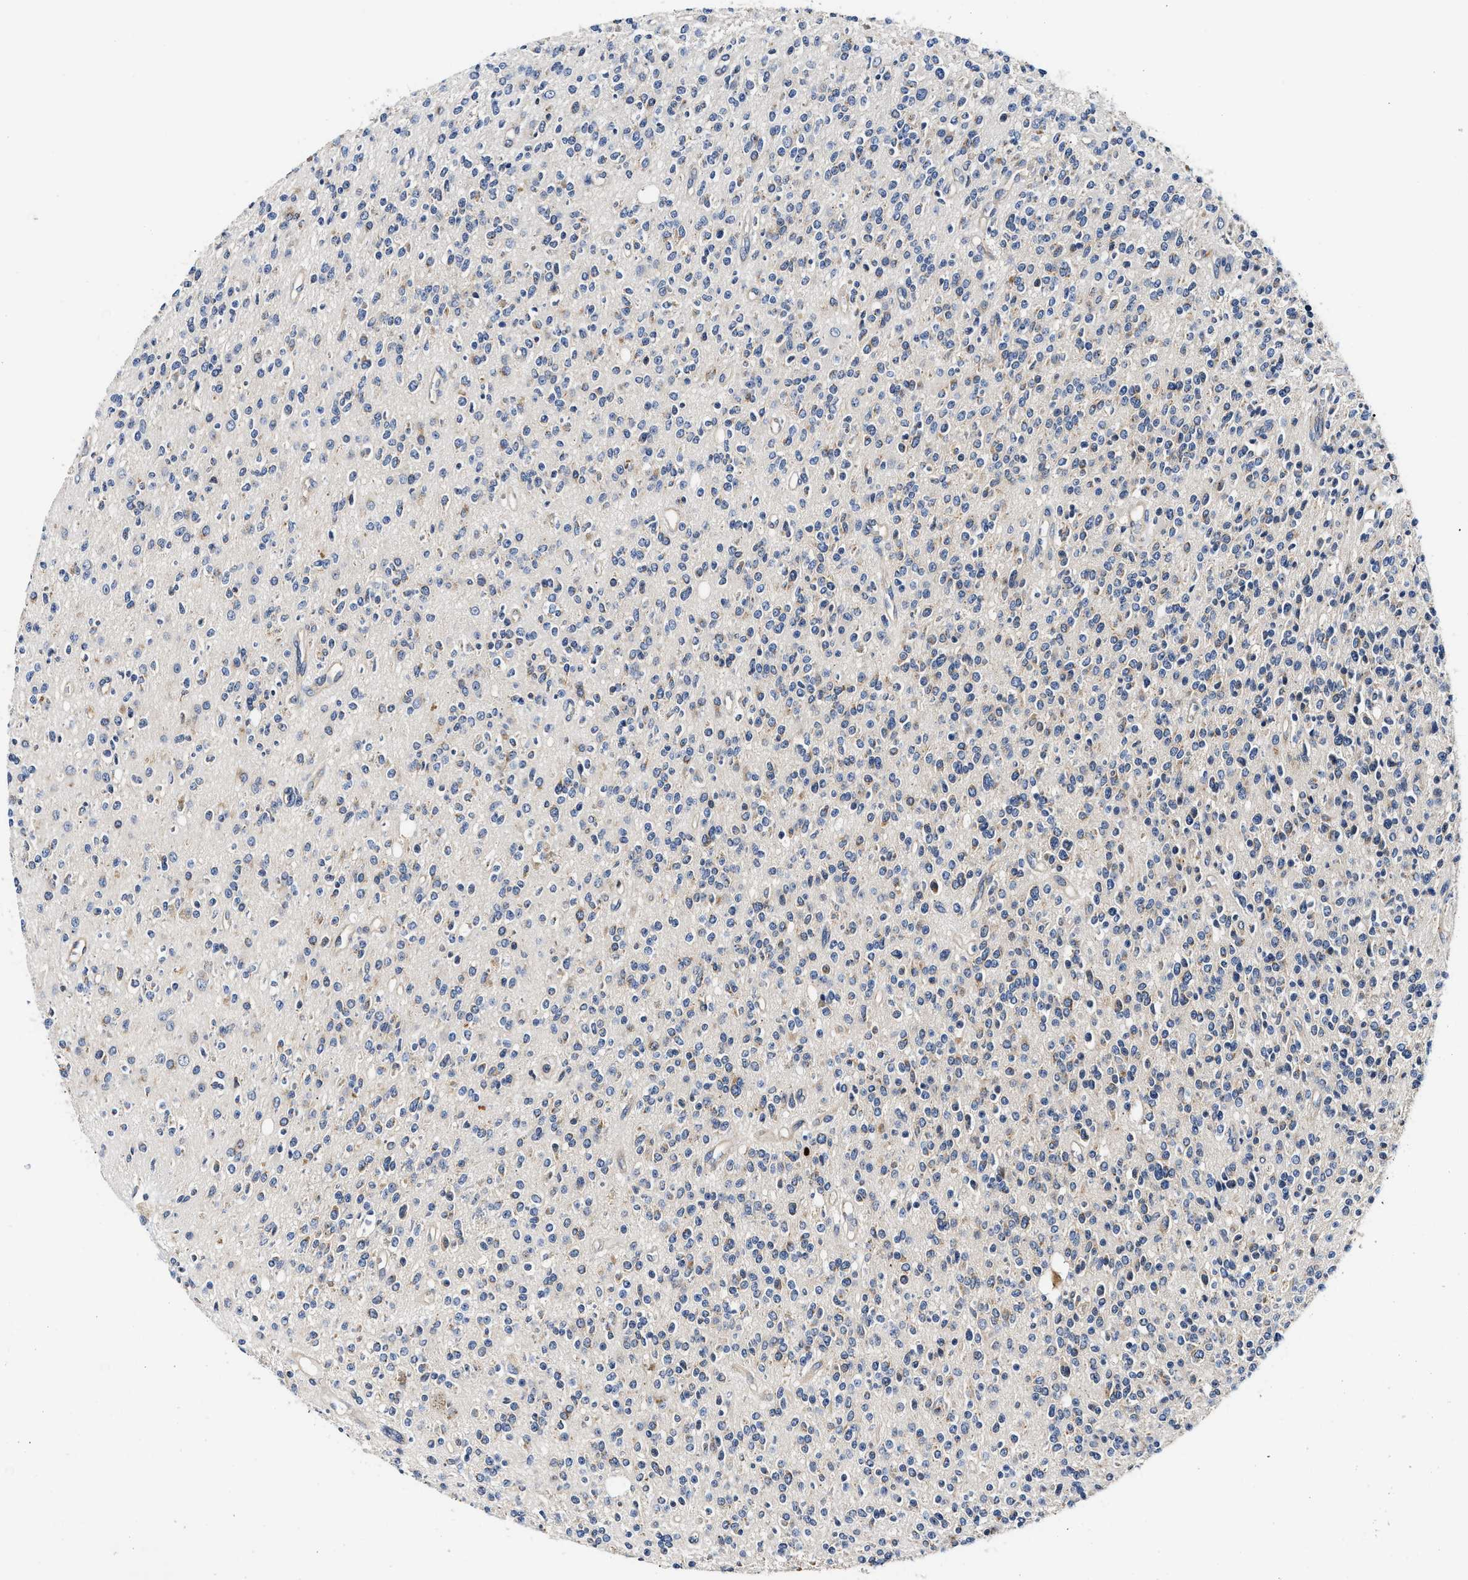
{"staining": {"intensity": "negative", "quantity": "none", "location": "none"}, "tissue": "glioma", "cell_type": "Tumor cells", "image_type": "cancer", "snomed": [{"axis": "morphology", "description": "Glioma, malignant, High grade"}, {"axis": "topography", "description": "Brain"}], "caption": "The immunohistochemistry (IHC) photomicrograph has no significant positivity in tumor cells of glioma tissue.", "gene": "FAM185A", "patient": {"sex": "male", "age": 34}}